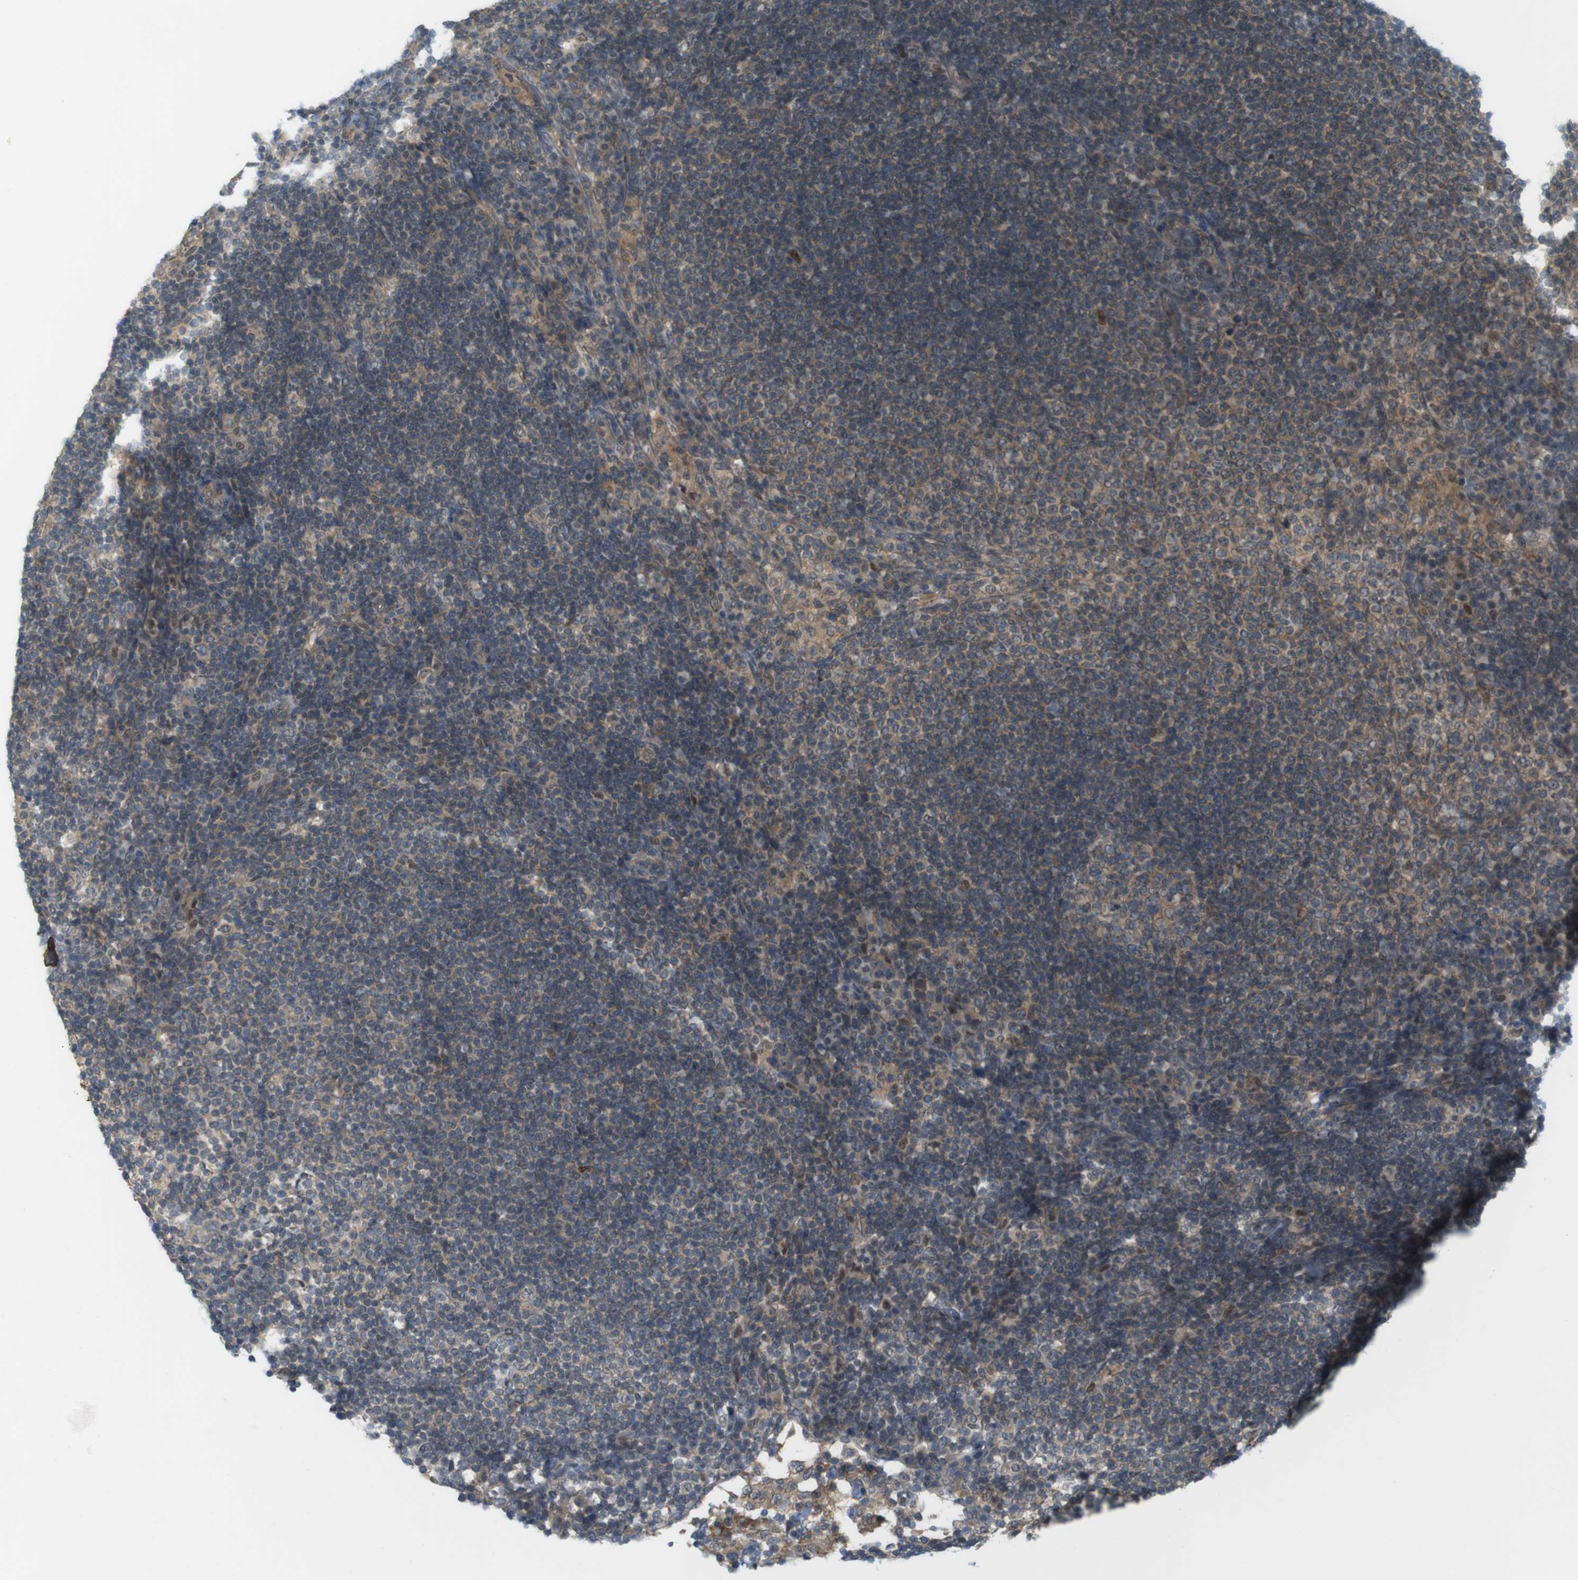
{"staining": {"intensity": "weak", "quantity": "<25%", "location": "cytoplasmic/membranous"}, "tissue": "lymph node", "cell_type": "Germinal center cells", "image_type": "normal", "snomed": [{"axis": "morphology", "description": "Normal tissue, NOS"}, {"axis": "topography", "description": "Lymph node"}], "caption": "Benign lymph node was stained to show a protein in brown. There is no significant staining in germinal center cells.", "gene": "ZDHHC20", "patient": {"sex": "female", "age": 53}}